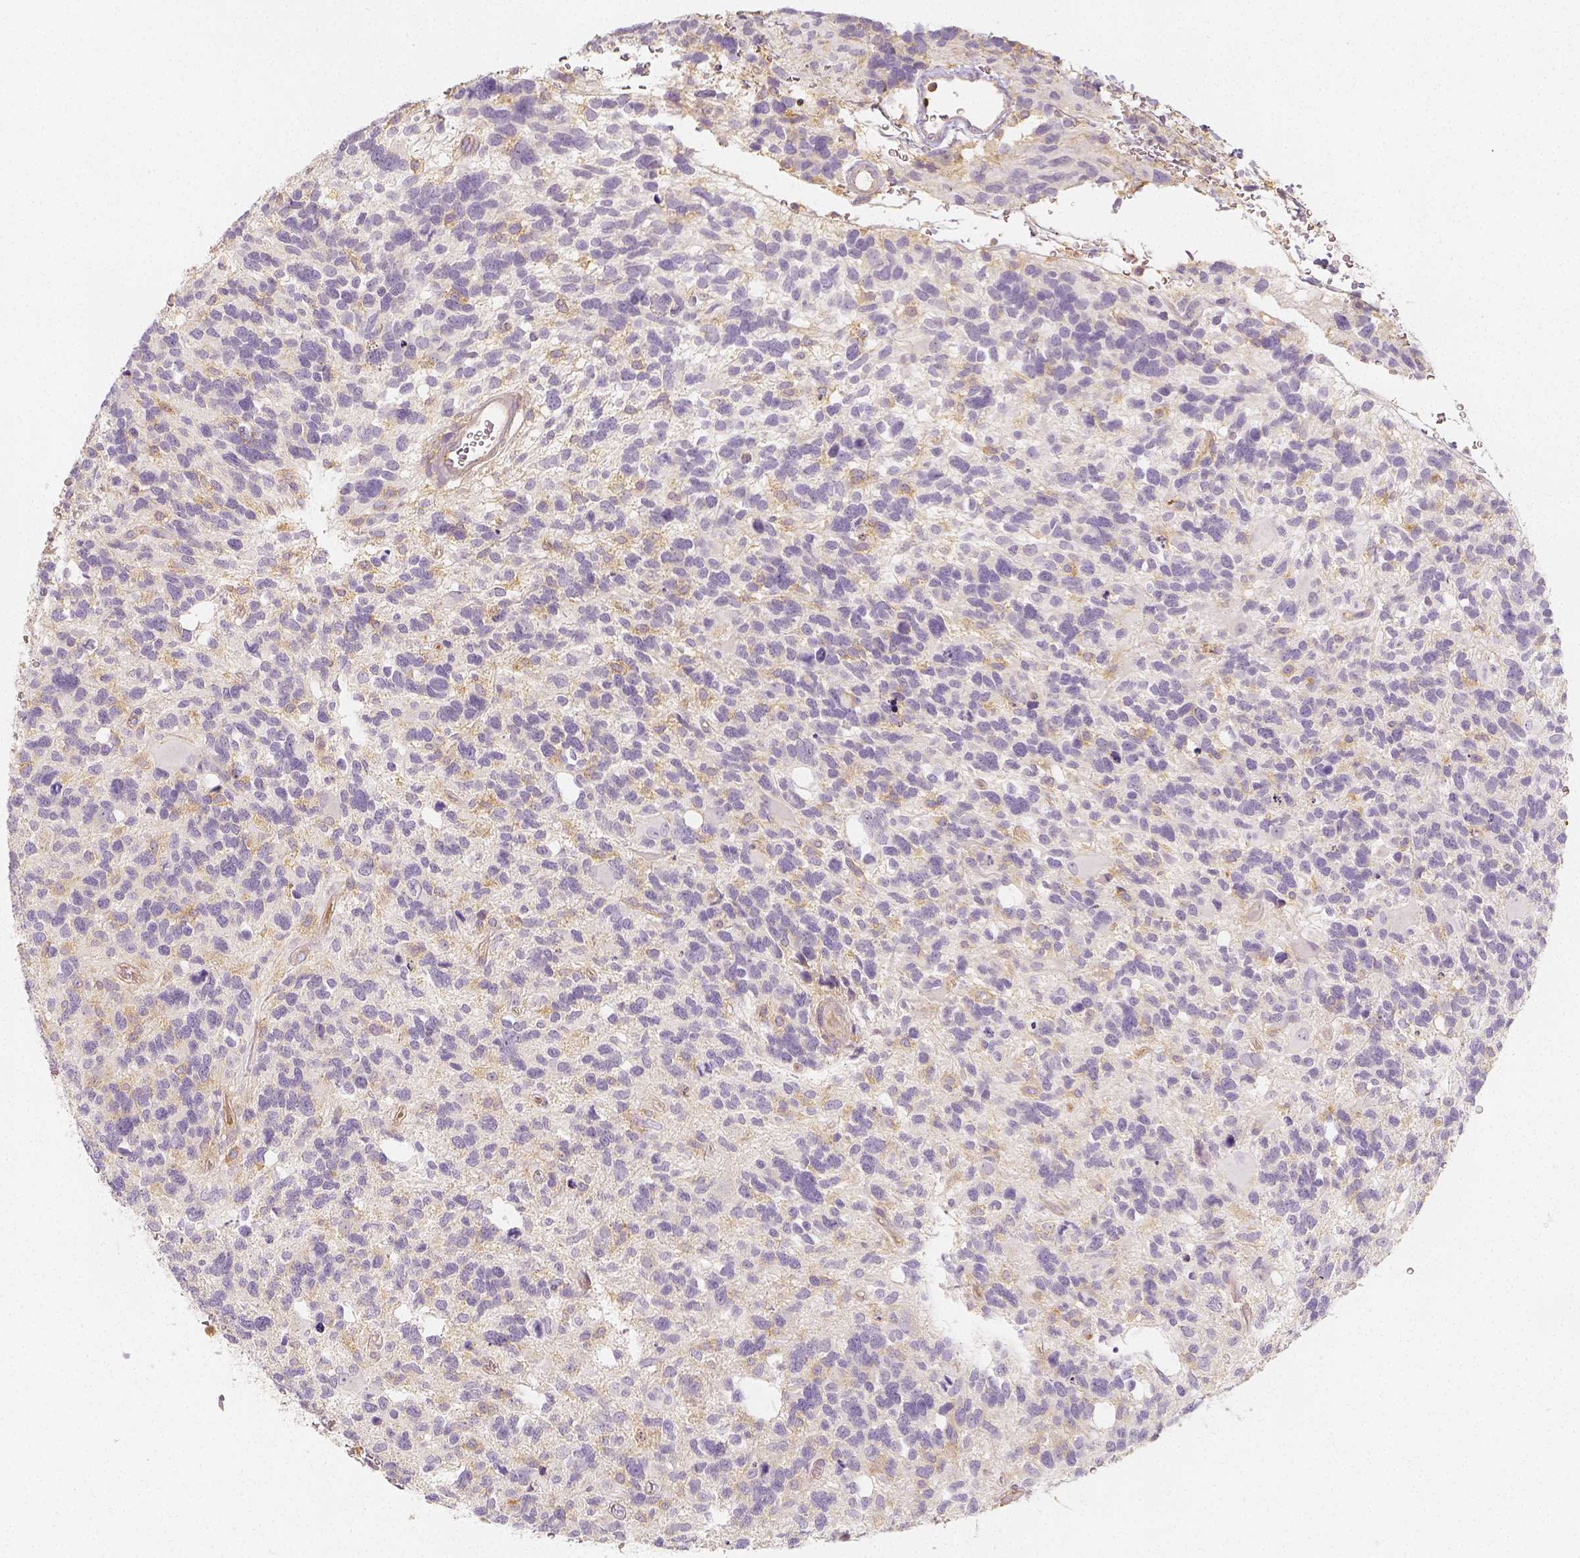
{"staining": {"intensity": "negative", "quantity": "none", "location": "none"}, "tissue": "glioma", "cell_type": "Tumor cells", "image_type": "cancer", "snomed": [{"axis": "morphology", "description": "Glioma, malignant, High grade"}, {"axis": "topography", "description": "Brain"}], "caption": "This is an immunohistochemistry micrograph of glioma. There is no positivity in tumor cells.", "gene": "PTPRJ", "patient": {"sex": "male", "age": 49}}